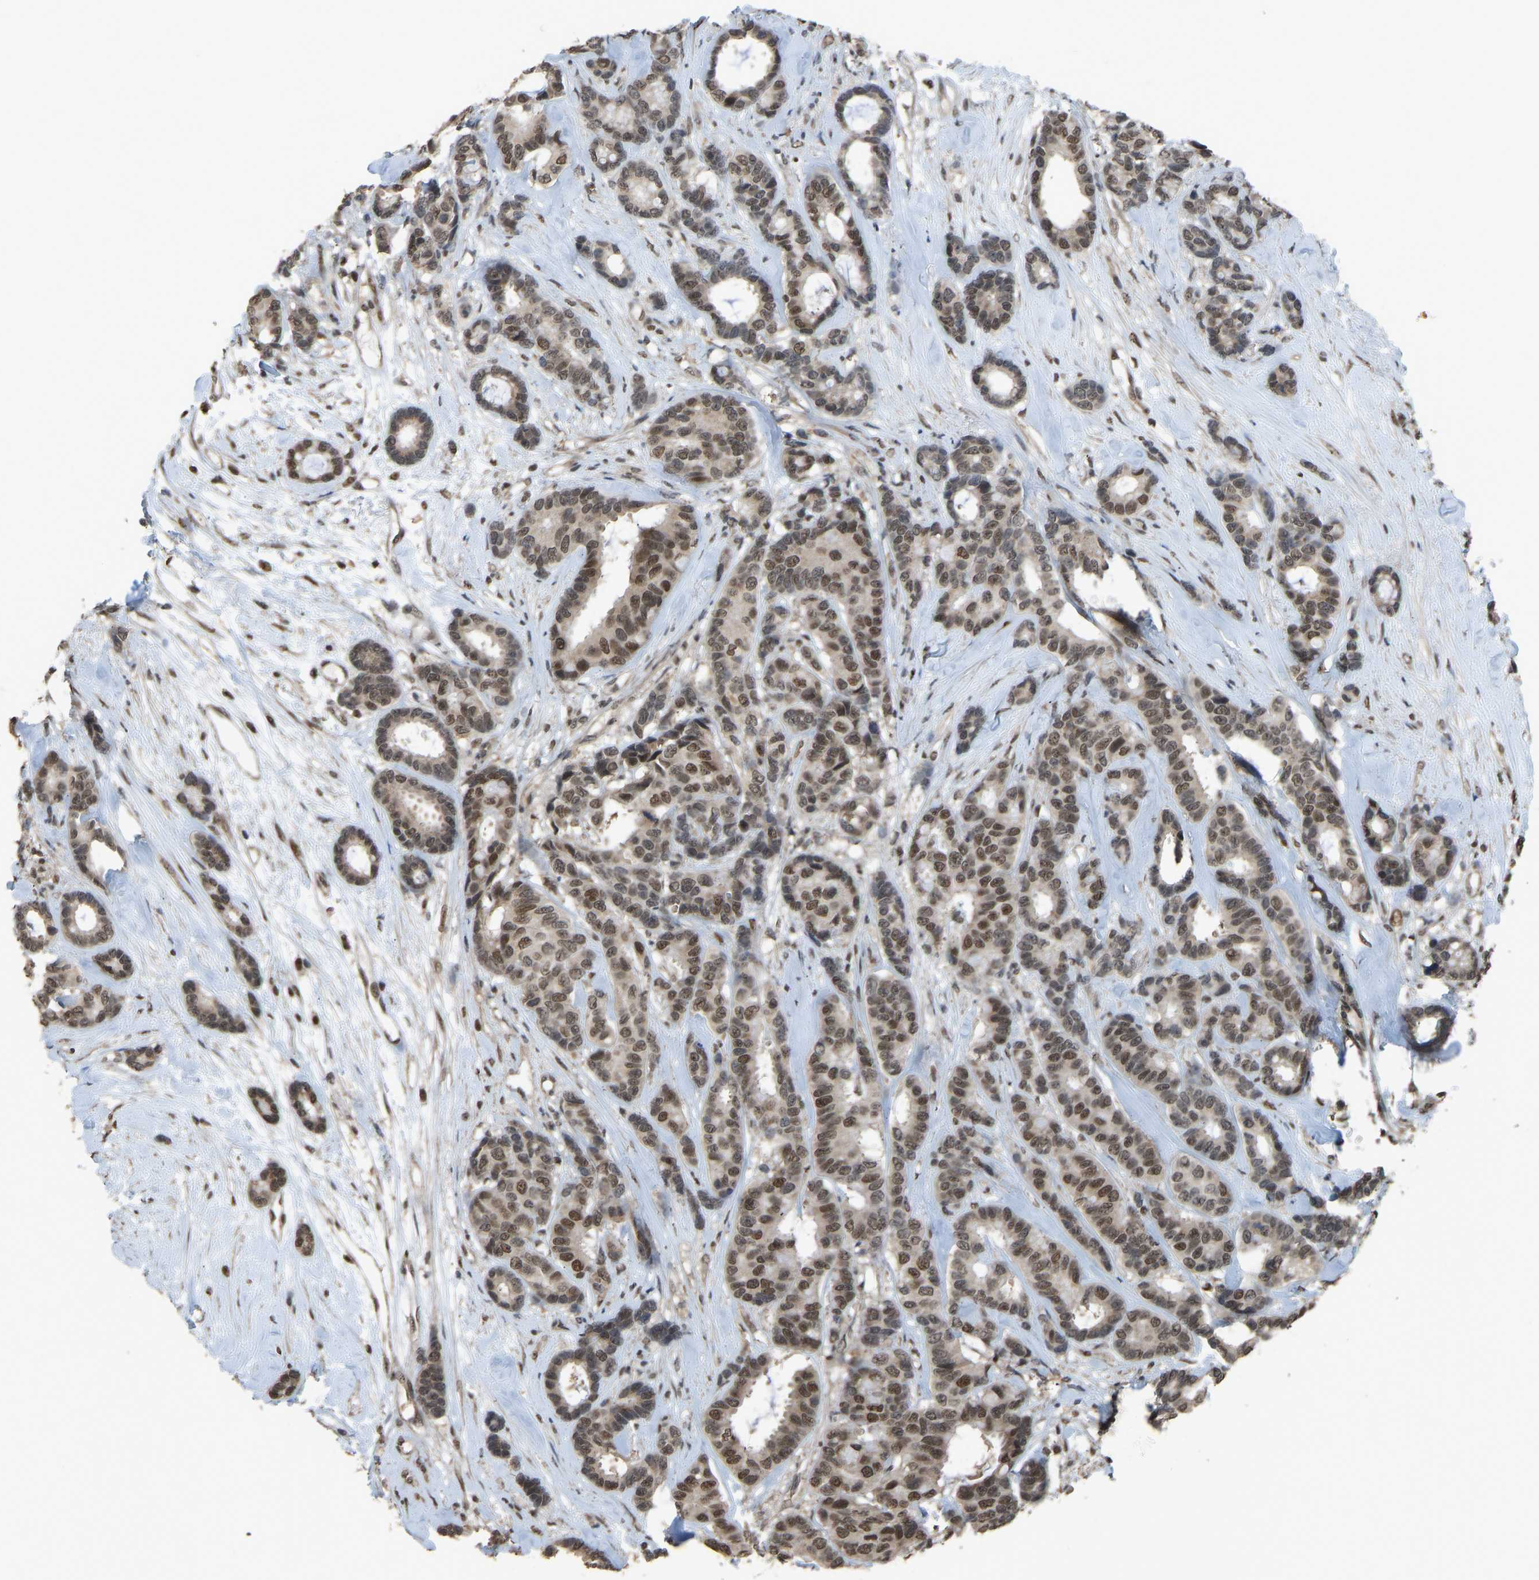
{"staining": {"intensity": "moderate", "quantity": ">75%", "location": "nuclear"}, "tissue": "breast cancer", "cell_type": "Tumor cells", "image_type": "cancer", "snomed": [{"axis": "morphology", "description": "Duct carcinoma"}, {"axis": "topography", "description": "Breast"}], "caption": "Protein analysis of breast cancer (infiltrating ductal carcinoma) tissue demonstrates moderate nuclear positivity in approximately >75% of tumor cells. (Stains: DAB in brown, nuclei in blue, Microscopy: brightfield microscopy at high magnification).", "gene": "KPNA6", "patient": {"sex": "female", "age": 87}}